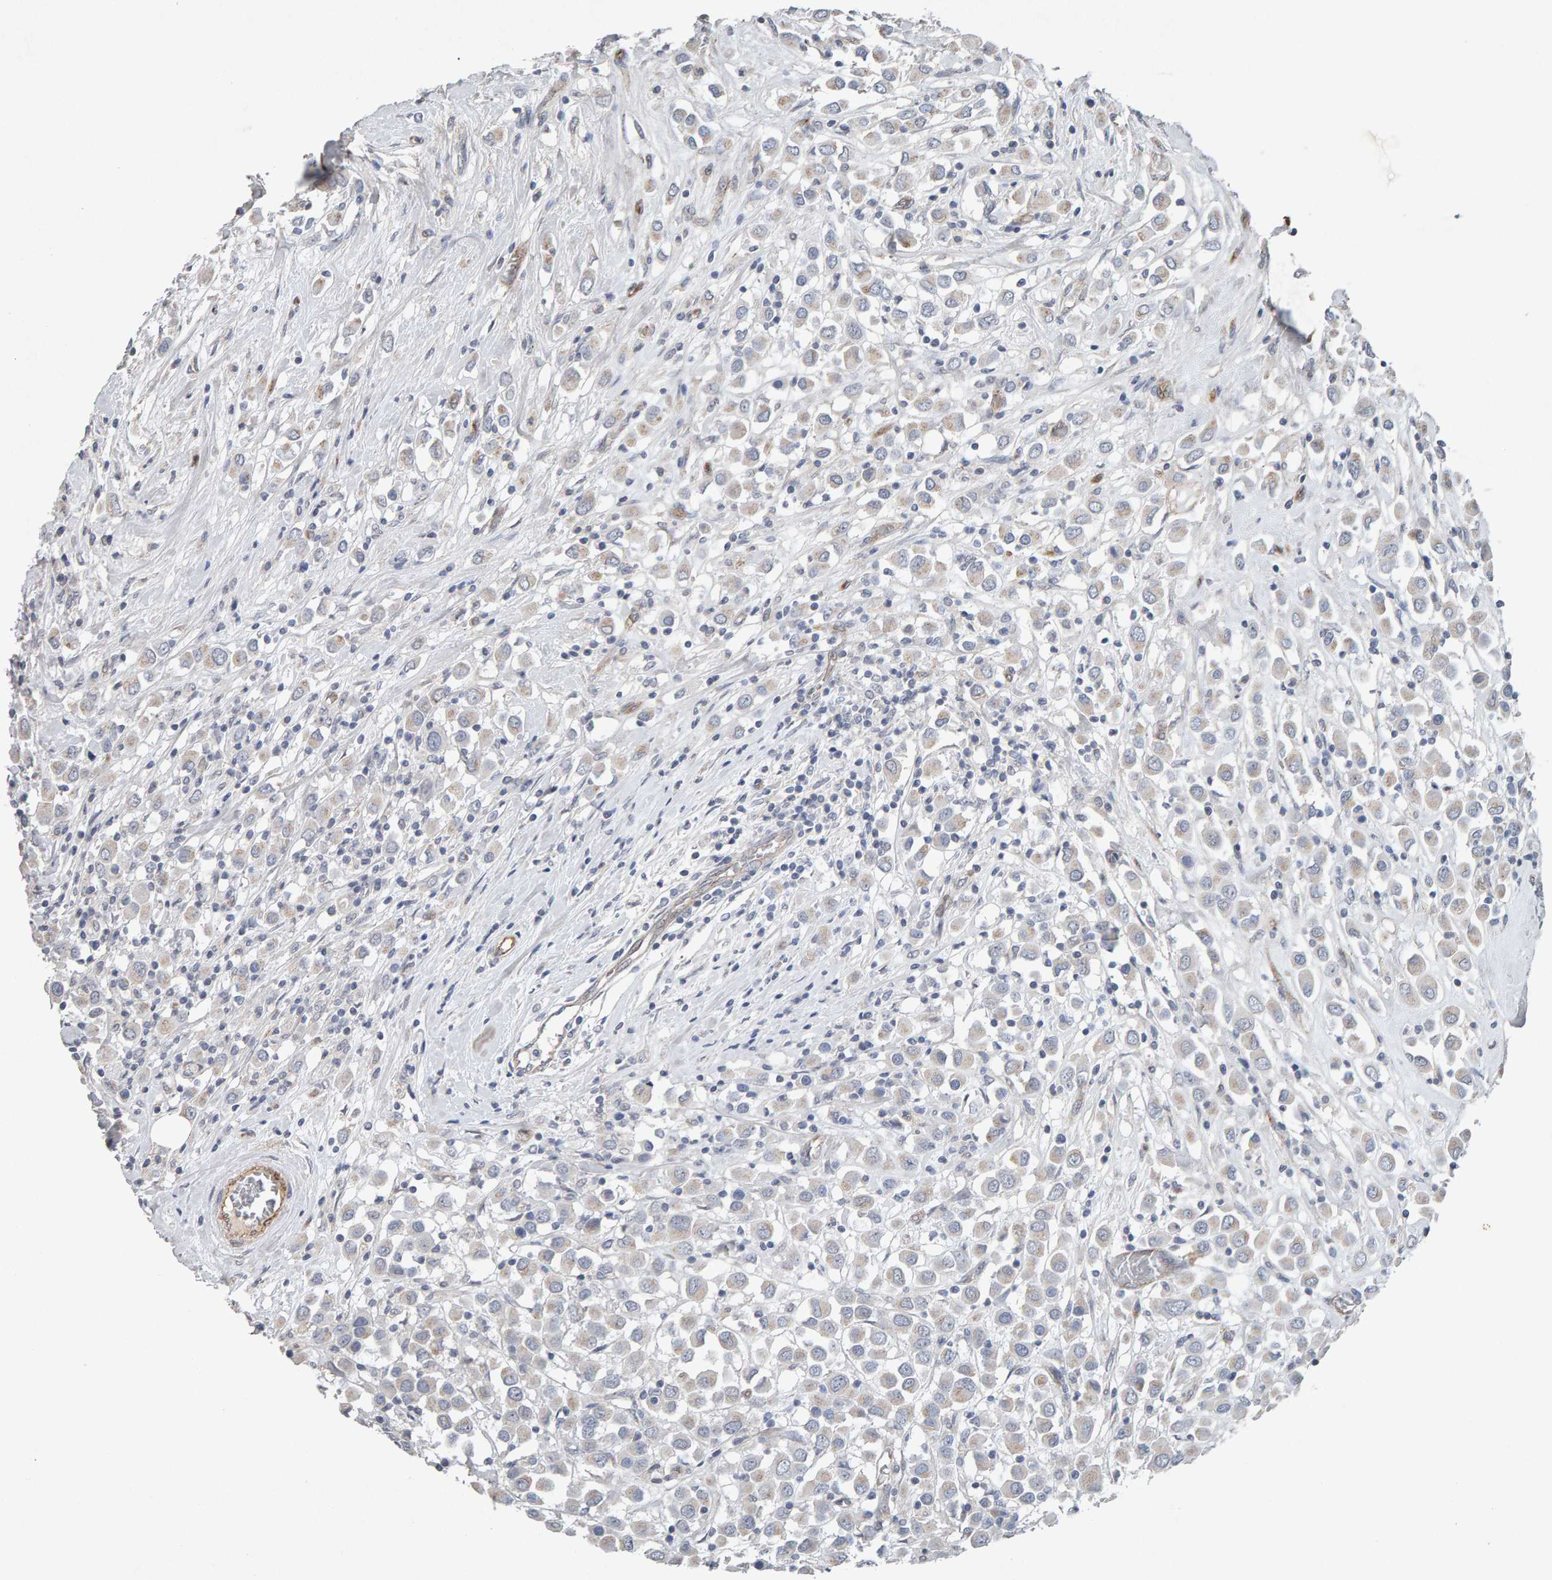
{"staining": {"intensity": "weak", "quantity": "<25%", "location": "cytoplasmic/membranous"}, "tissue": "breast cancer", "cell_type": "Tumor cells", "image_type": "cancer", "snomed": [{"axis": "morphology", "description": "Duct carcinoma"}, {"axis": "topography", "description": "Breast"}], "caption": "Breast invasive ductal carcinoma stained for a protein using IHC exhibits no expression tumor cells.", "gene": "PTPRM", "patient": {"sex": "female", "age": 61}}